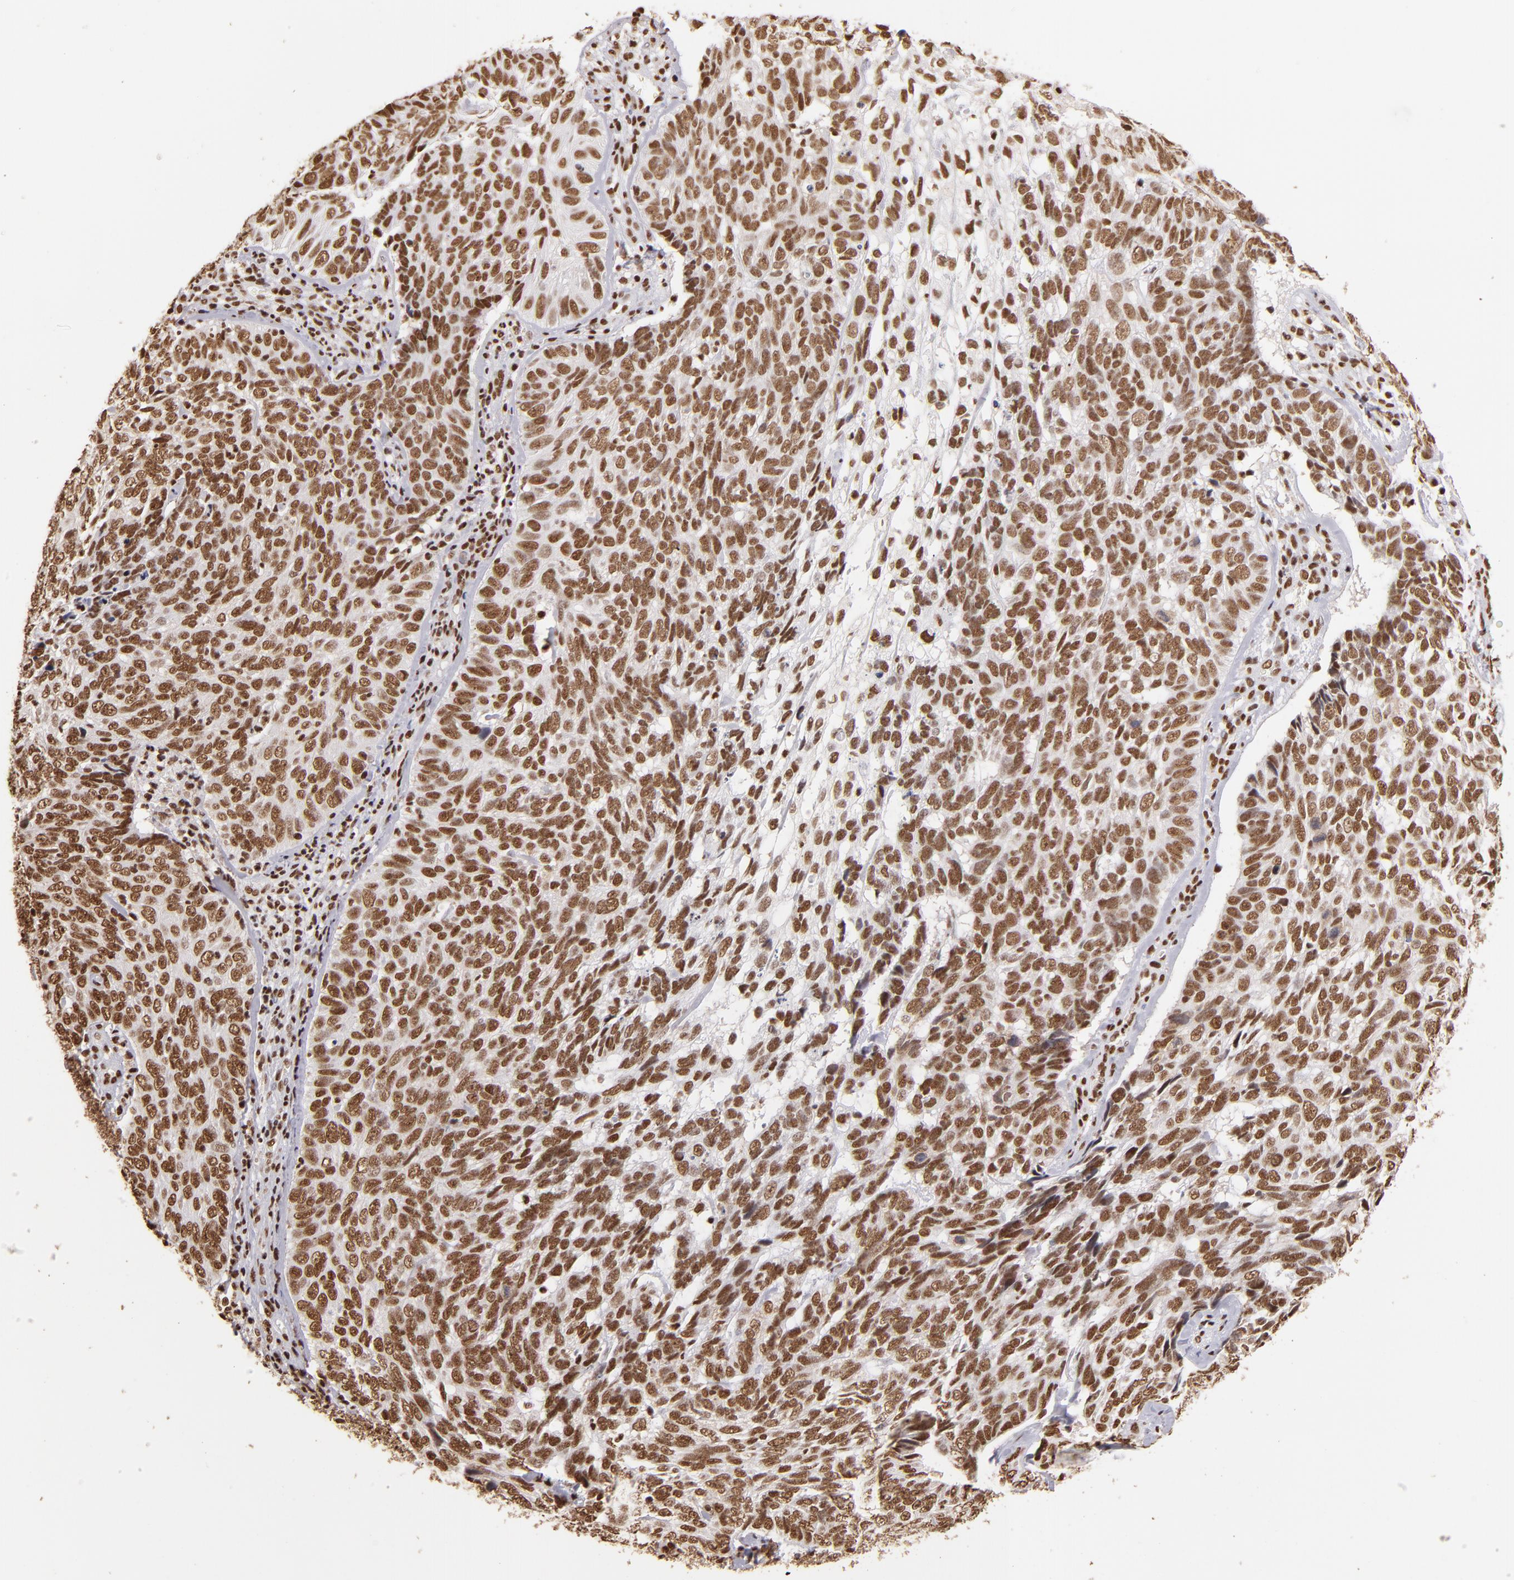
{"staining": {"intensity": "strong", "quantity": ">75%", "location": "nuclear"}, "tissue": "skin cancer", "cell_type": "Tumor cells", "image_type": "cancer", "snomed": [{"axis": "morphology", "description": "Basal cell carcinoma"}, {"axis": "topography", "description": "Skin"}], "caption": "Protein expression analysis of human skin basal cell carcinoma reveals strong nuclear expression in approximately >75% of tumor cells. The protein is shown in brown color, while the nuclei are stained blue.", "gene": "SP1", "patient": {"sex": "male", "age": 72}}